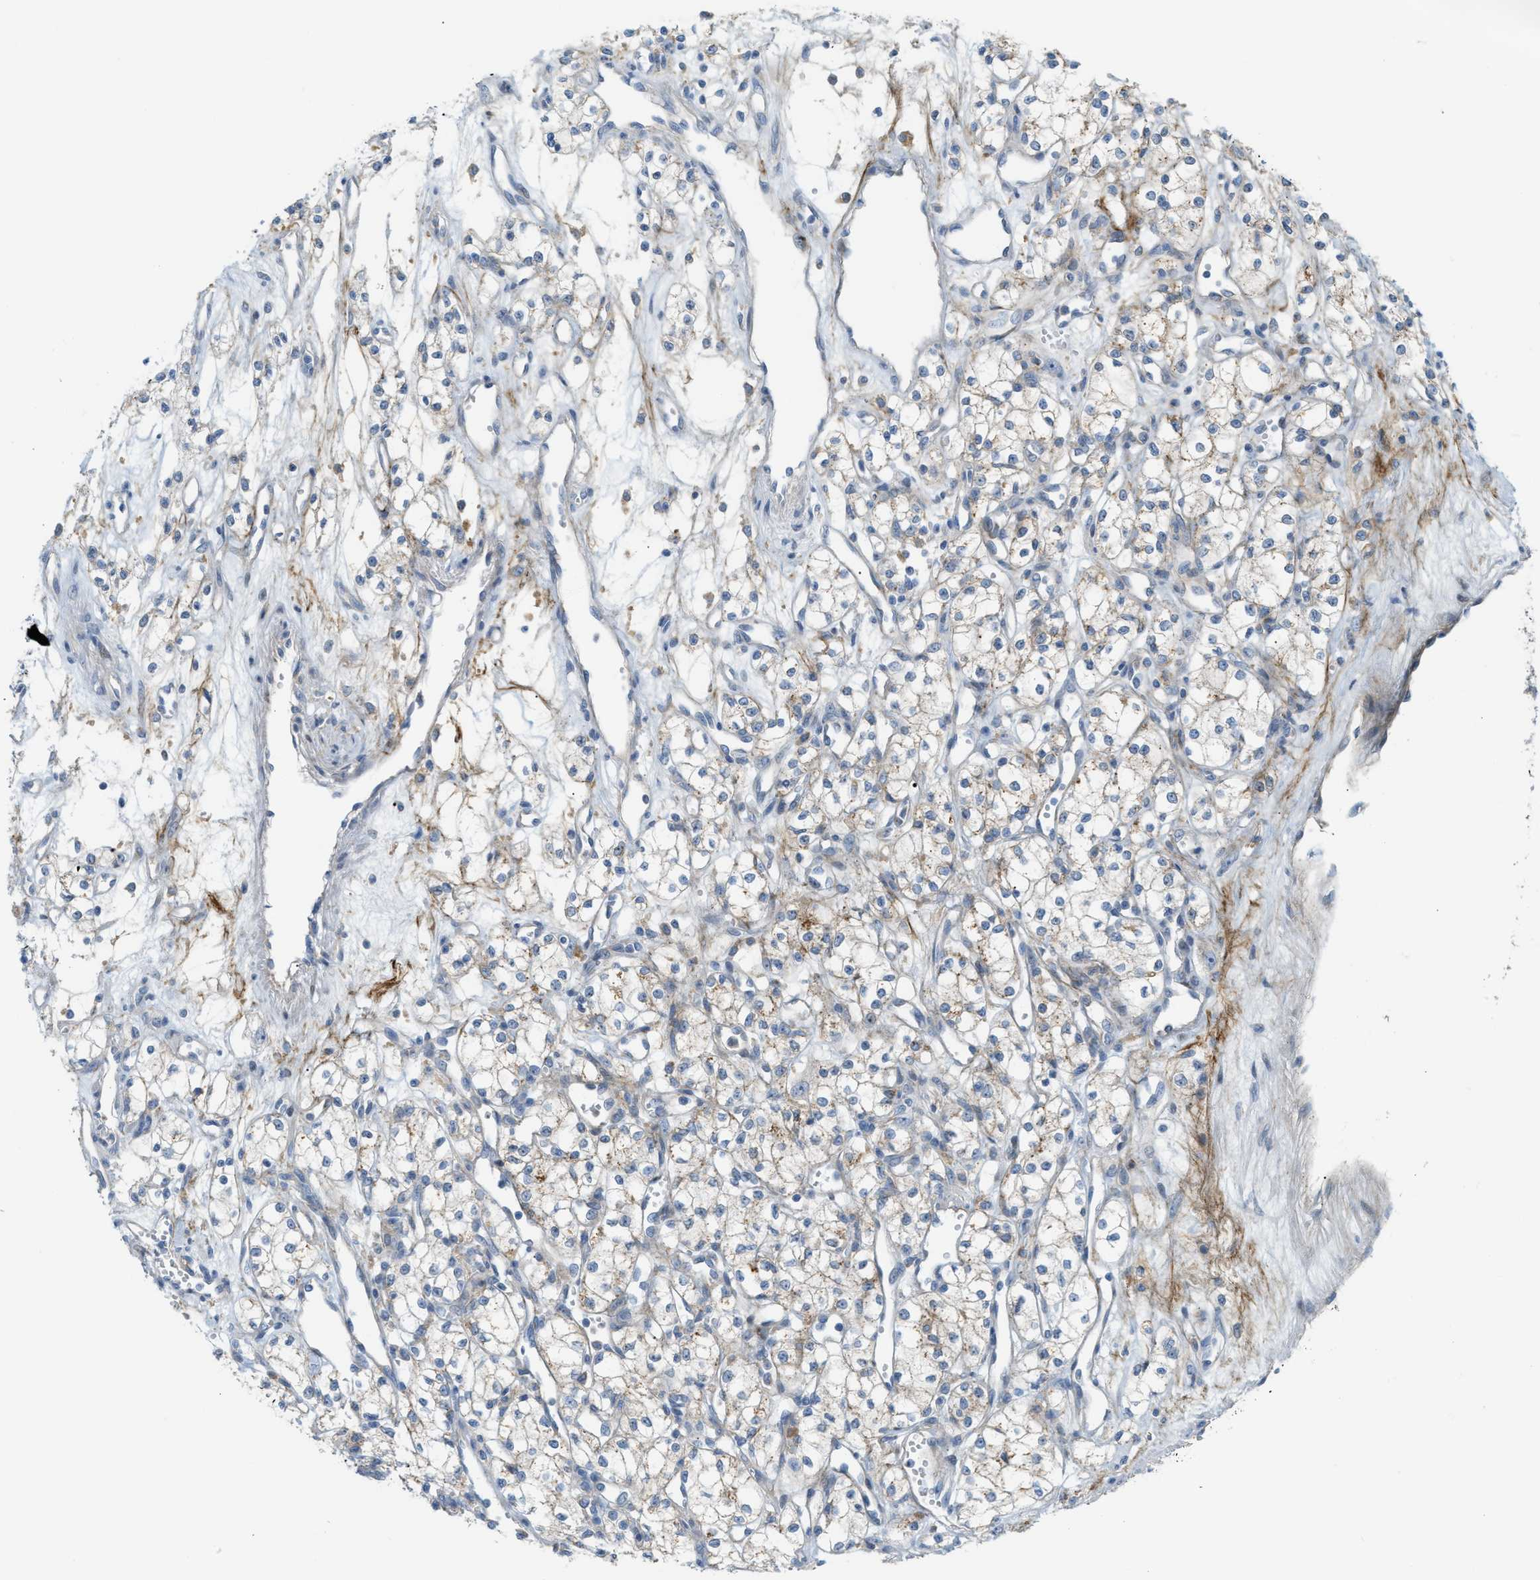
{"staining": {"intensity": "weak", "quantity": "25%-75%", "location": "cytoplasmic/membranous"}, "tissue": "renal cancer", "cell_type": "Tumor cells", "image_type": "cancer", "snomed": [{"axis": "morphology", "description": "Adenocarcinoma, NOS"}, {"axis": "topography", "description": "Kidney"}], "caption": "Protein staining shows weak cytoplasmic/membranous positivity in approximately 25%-75% of tumor cells in adenocarcinoma (renal). The staining was performed using DAB to visualize the protein expression in brown, while the nuclei were stained in blue with hematoxylin (Magnification: 20x).", "gene": "LMBRD1", "patient": {"sex": "male", "age": 59}}